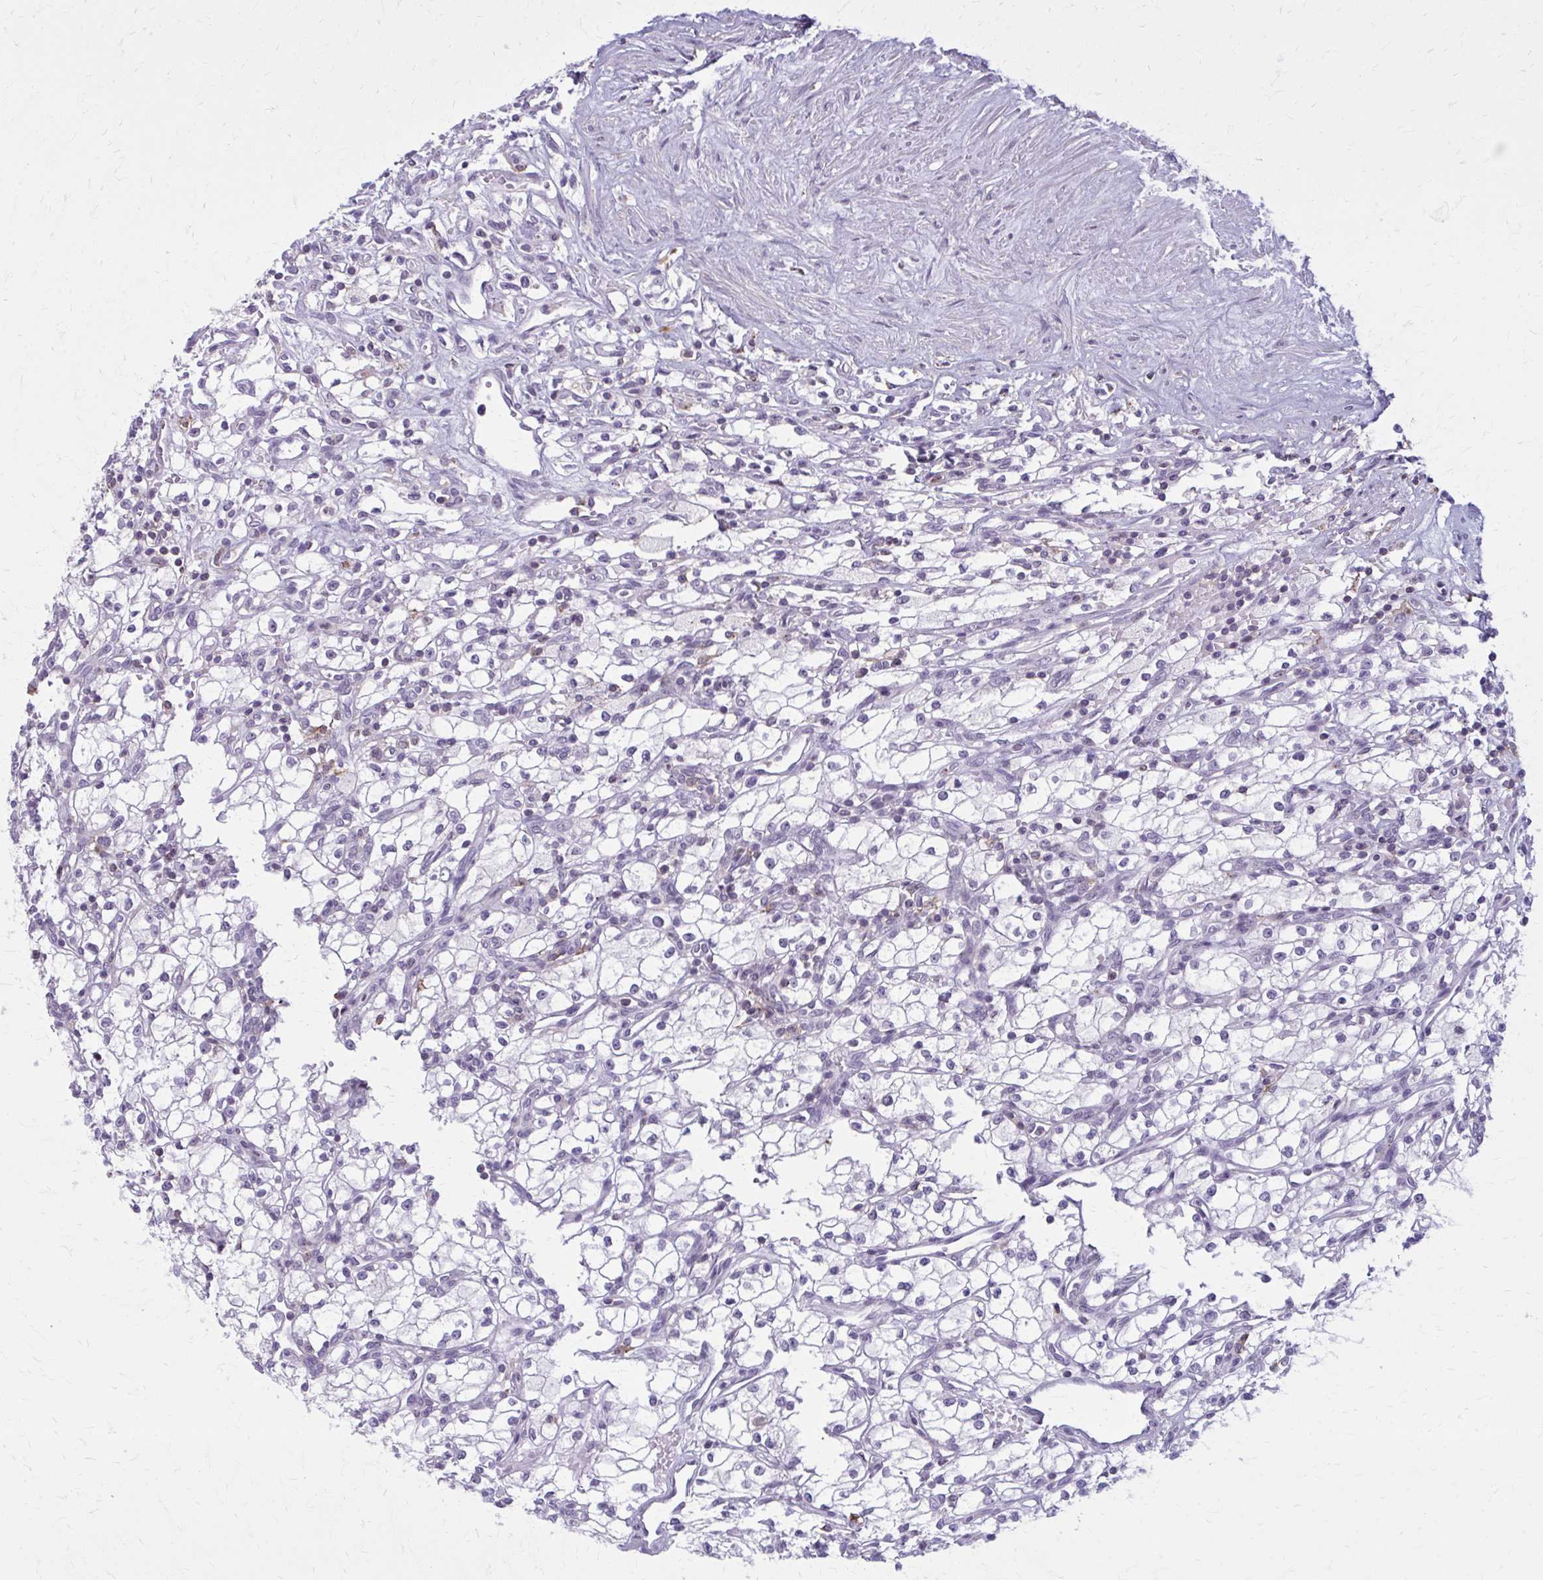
{"staining": {"intensity": "negative", "quantity": "none", "location": "none"}, "tissue": "renal cancer", "cell_type": "Tumor cells", "image_type": "cancer", "snomed": [{"axis": "morphology", "description": "Adenocarcinoma, NOS"}, {"axis": "topography", "description": "Kidney"}], "caption": "Photomicrograph shows no significant protein expression in tumor cells of renal cancer.", "gene": "CARD9", "patient": {"sex": "male", "age": 59}}